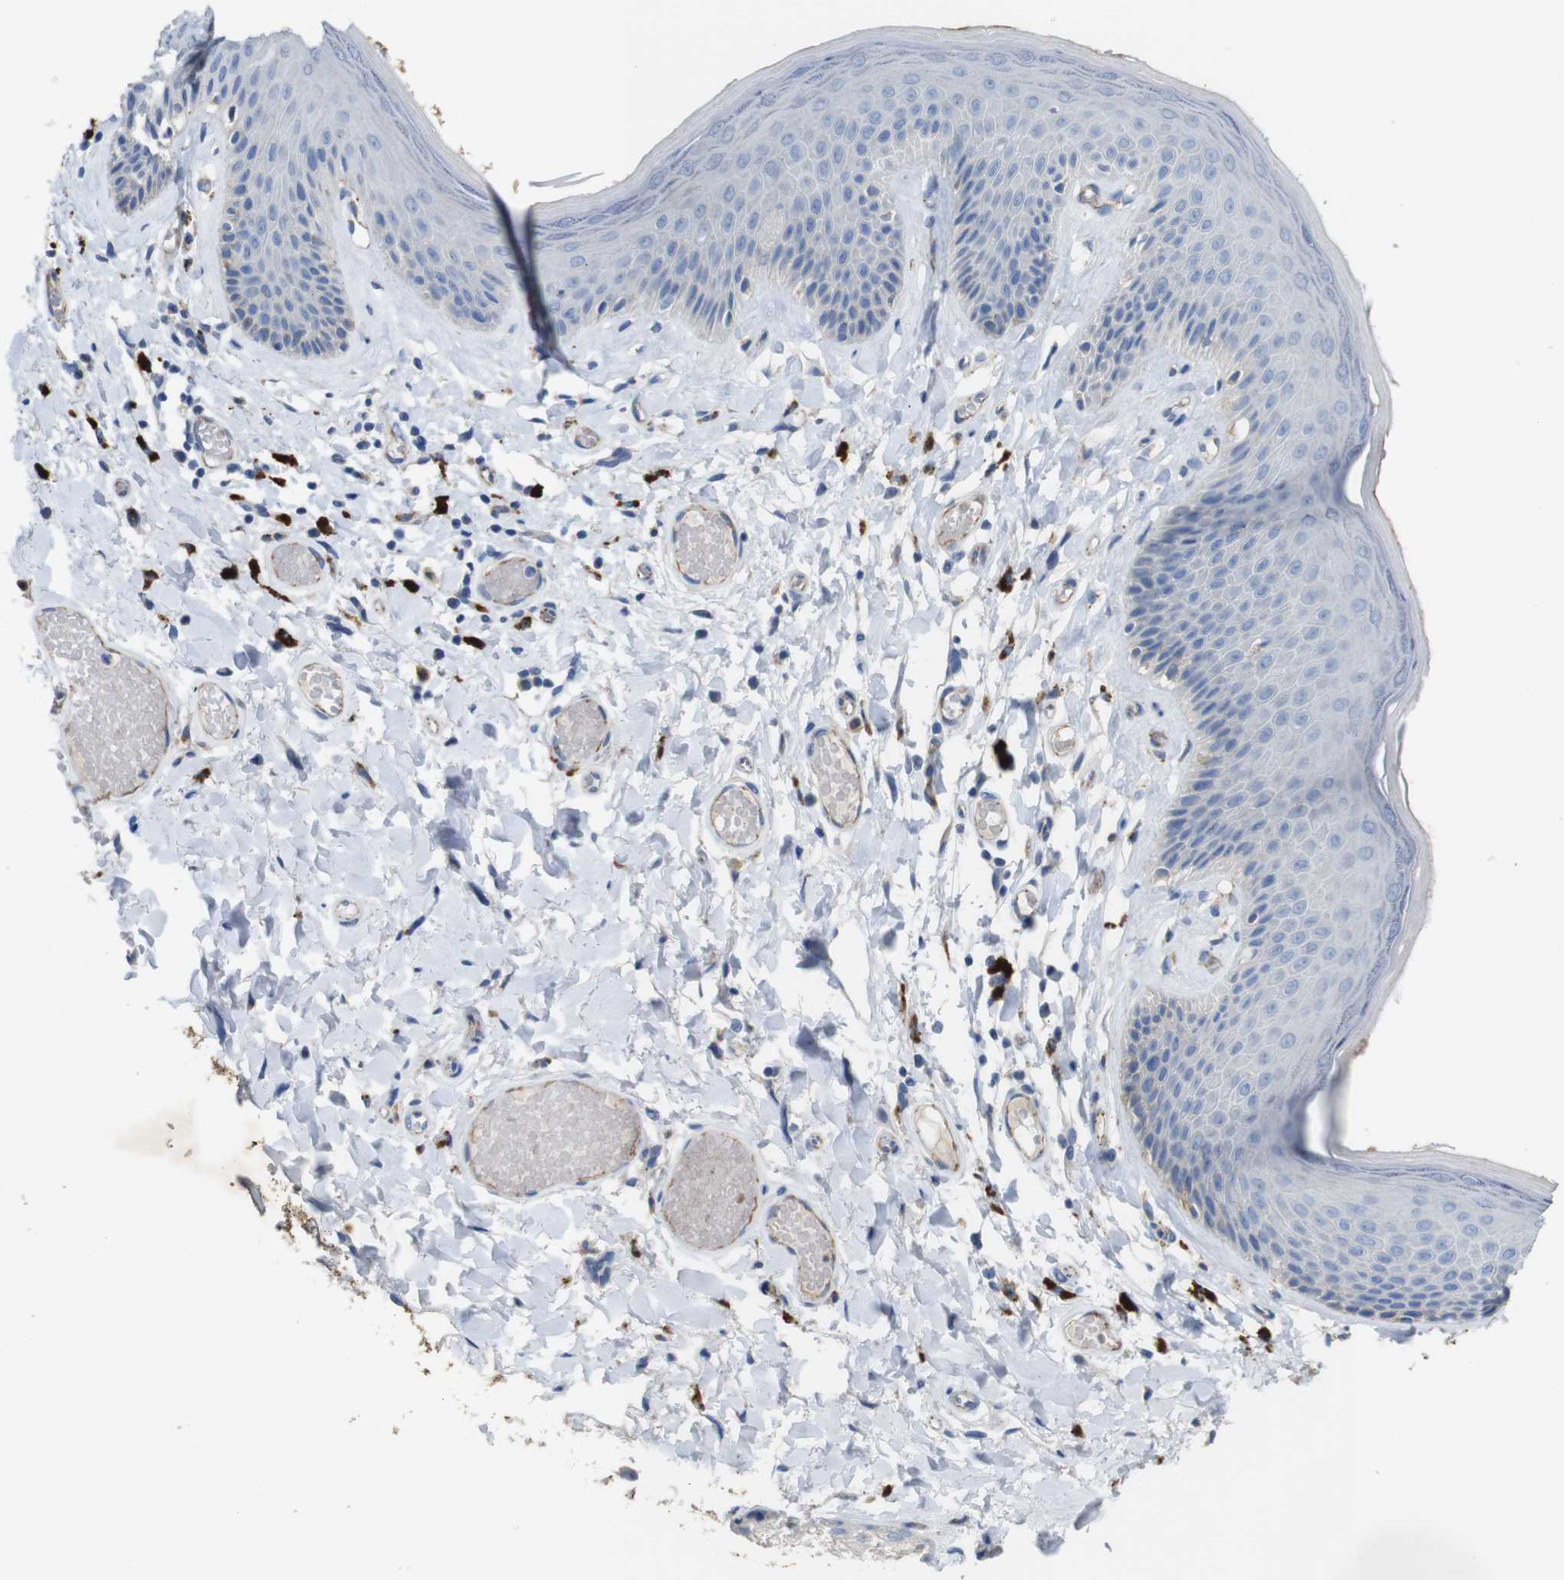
{"staining": {"intensity": "negative", "quantity": "none", "location": "none"}, "tissue": "skin", "cell_type": "Epidermal cells", "image_type": "normal", "snomed": [{"axis": "morphology", "description": "Normal tissue, NOS"}, {"axis": "topography", "description": "Vulva"}], "caption": "IHC histopathology image of normal human skin stained for a protein (brown), which exhibits no expression in epidermal cells.", "gene": "NHLRC3", "patient": {"sex": "female", "age": 73}}